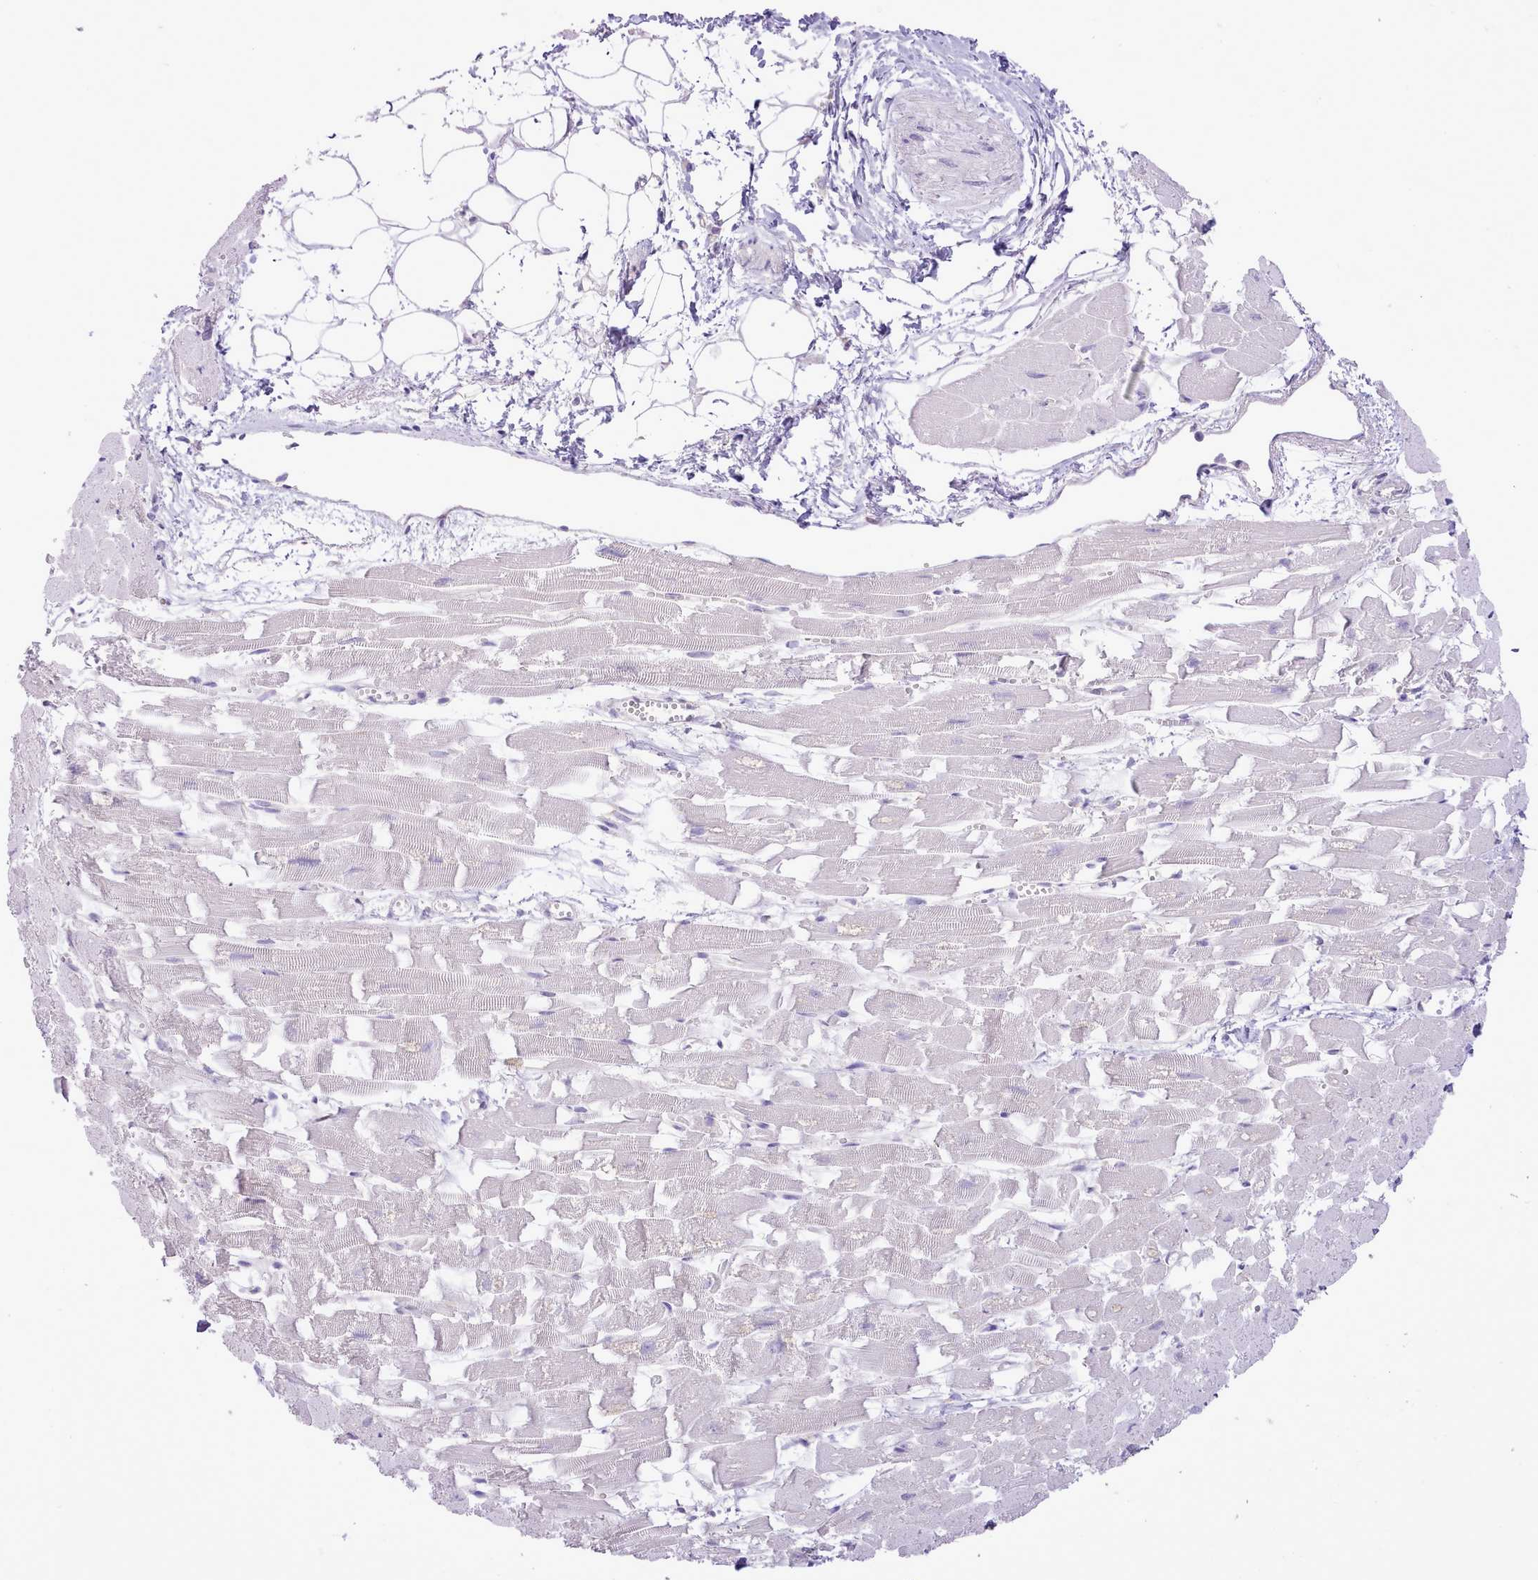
{"staining": {"intensity": "negative", "quantity": "none", "location": "none"}, "tissue": "heart muscle", "cell_type": "Cardiomyocytes", "image_type": "normal", "snomed": [{"axis": "morphology", "description": "Normal tissue, NOS"}, {"axis": "topography", "description": "Heart"}], "caption": "A high-resolution photomicrograph shows immunohistochemistry (IHC) staining of unremarkable heart muscle, which exhibits no significant staining in cardiomyocytes.", "gene": "CCL1", "patient": {"sex": "female", "age": 64}}